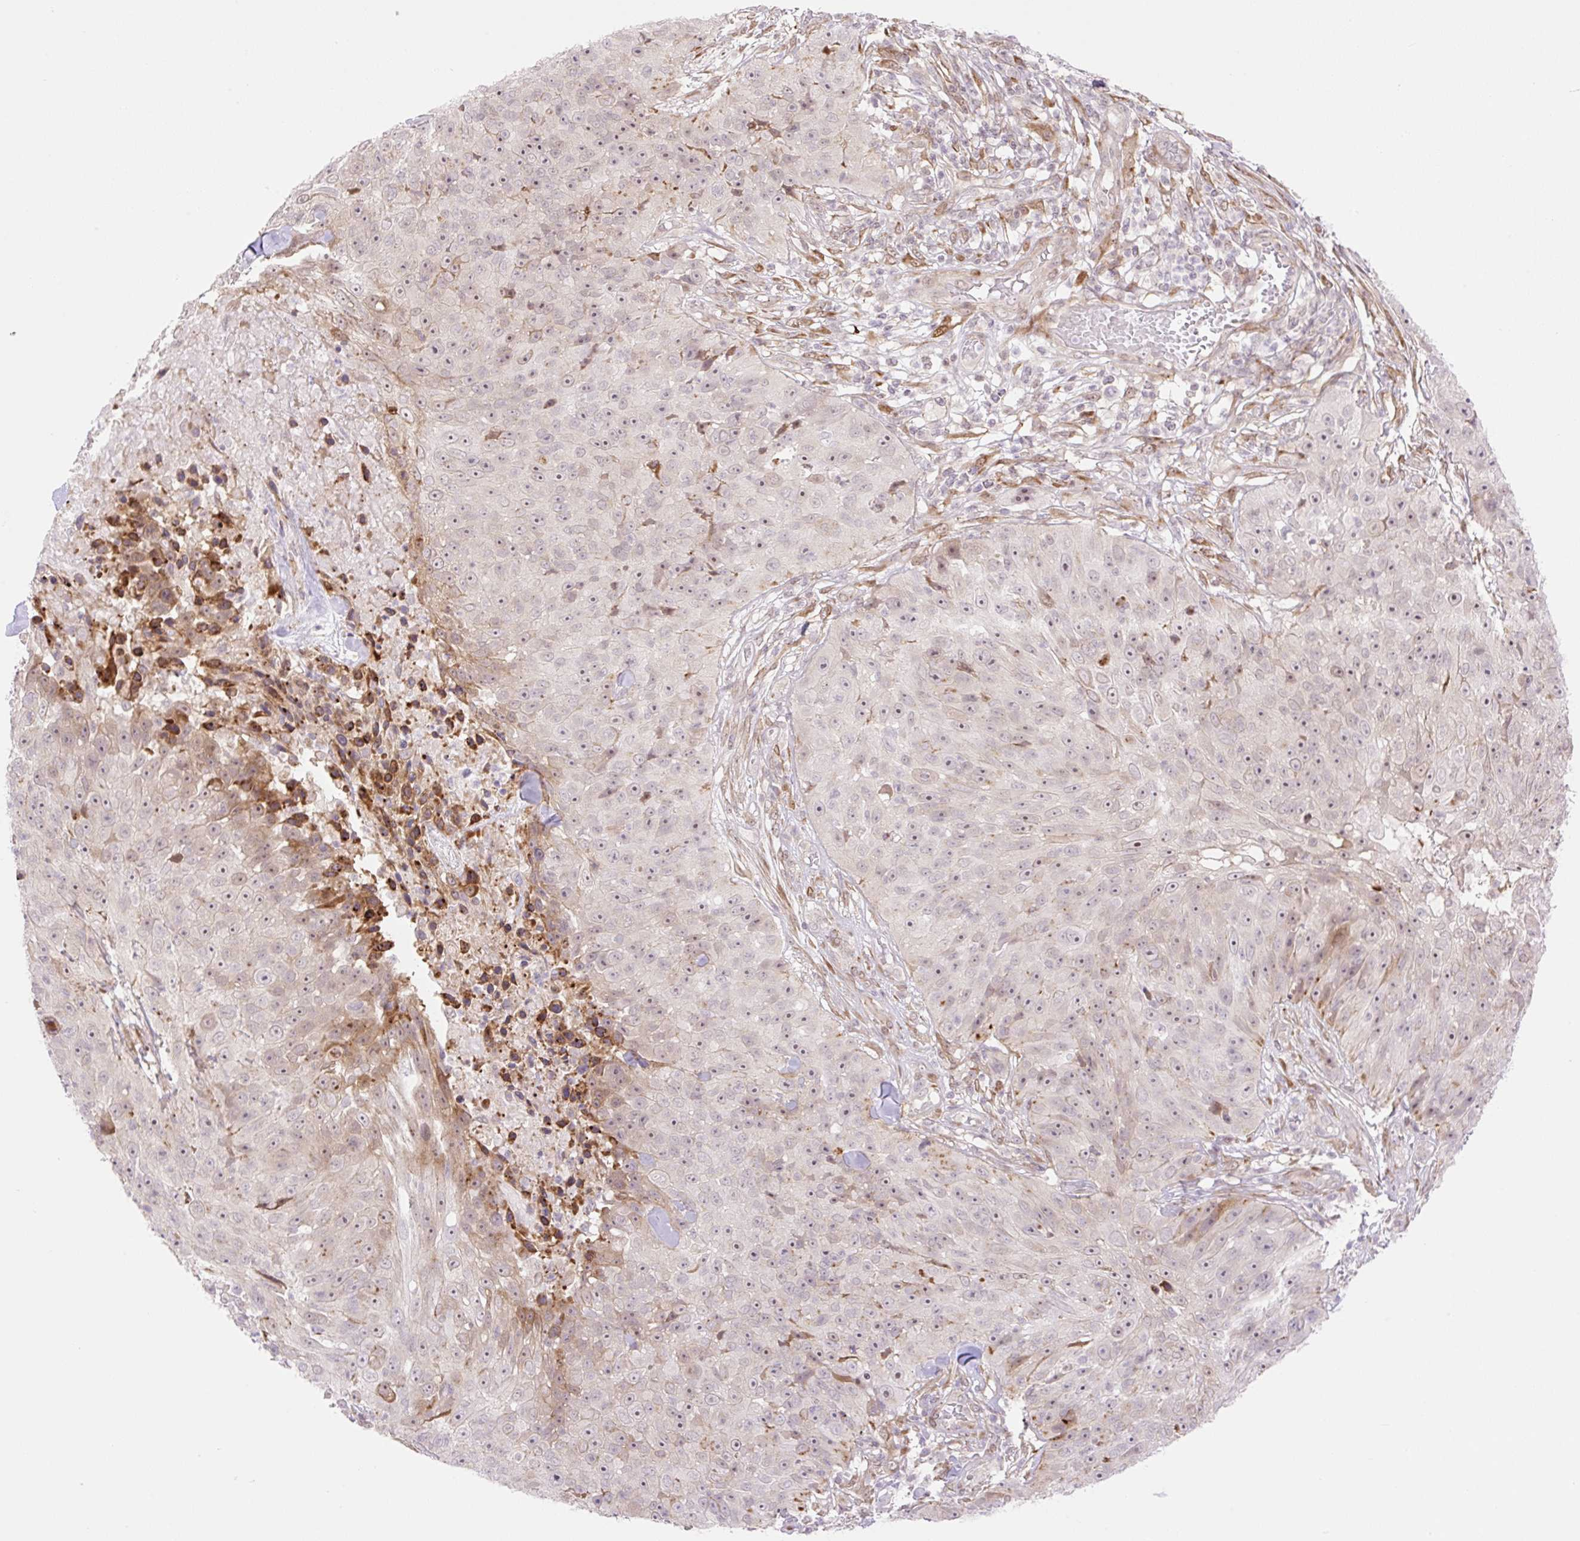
{"staining": {"intensity": "weak", "quantity": "25%-75%", "location": "nuclear"}, "tissue": "skin cancer", "cell_type": "Tumor cells", "image_type": "cancer", "snomed": [{"axis": "morphology", "description": "Squamous cell carcinoma, NOS"}, {"axis": "topography", "description": "Skin"}], "caption": "Protein expression analysis of human skin squamous cell carcinoma reveals weak nuclear staining in about 25%-75% of tumor cells.", "gene": "ZFP41", "patient": {"sex": "female", "age": 87}}